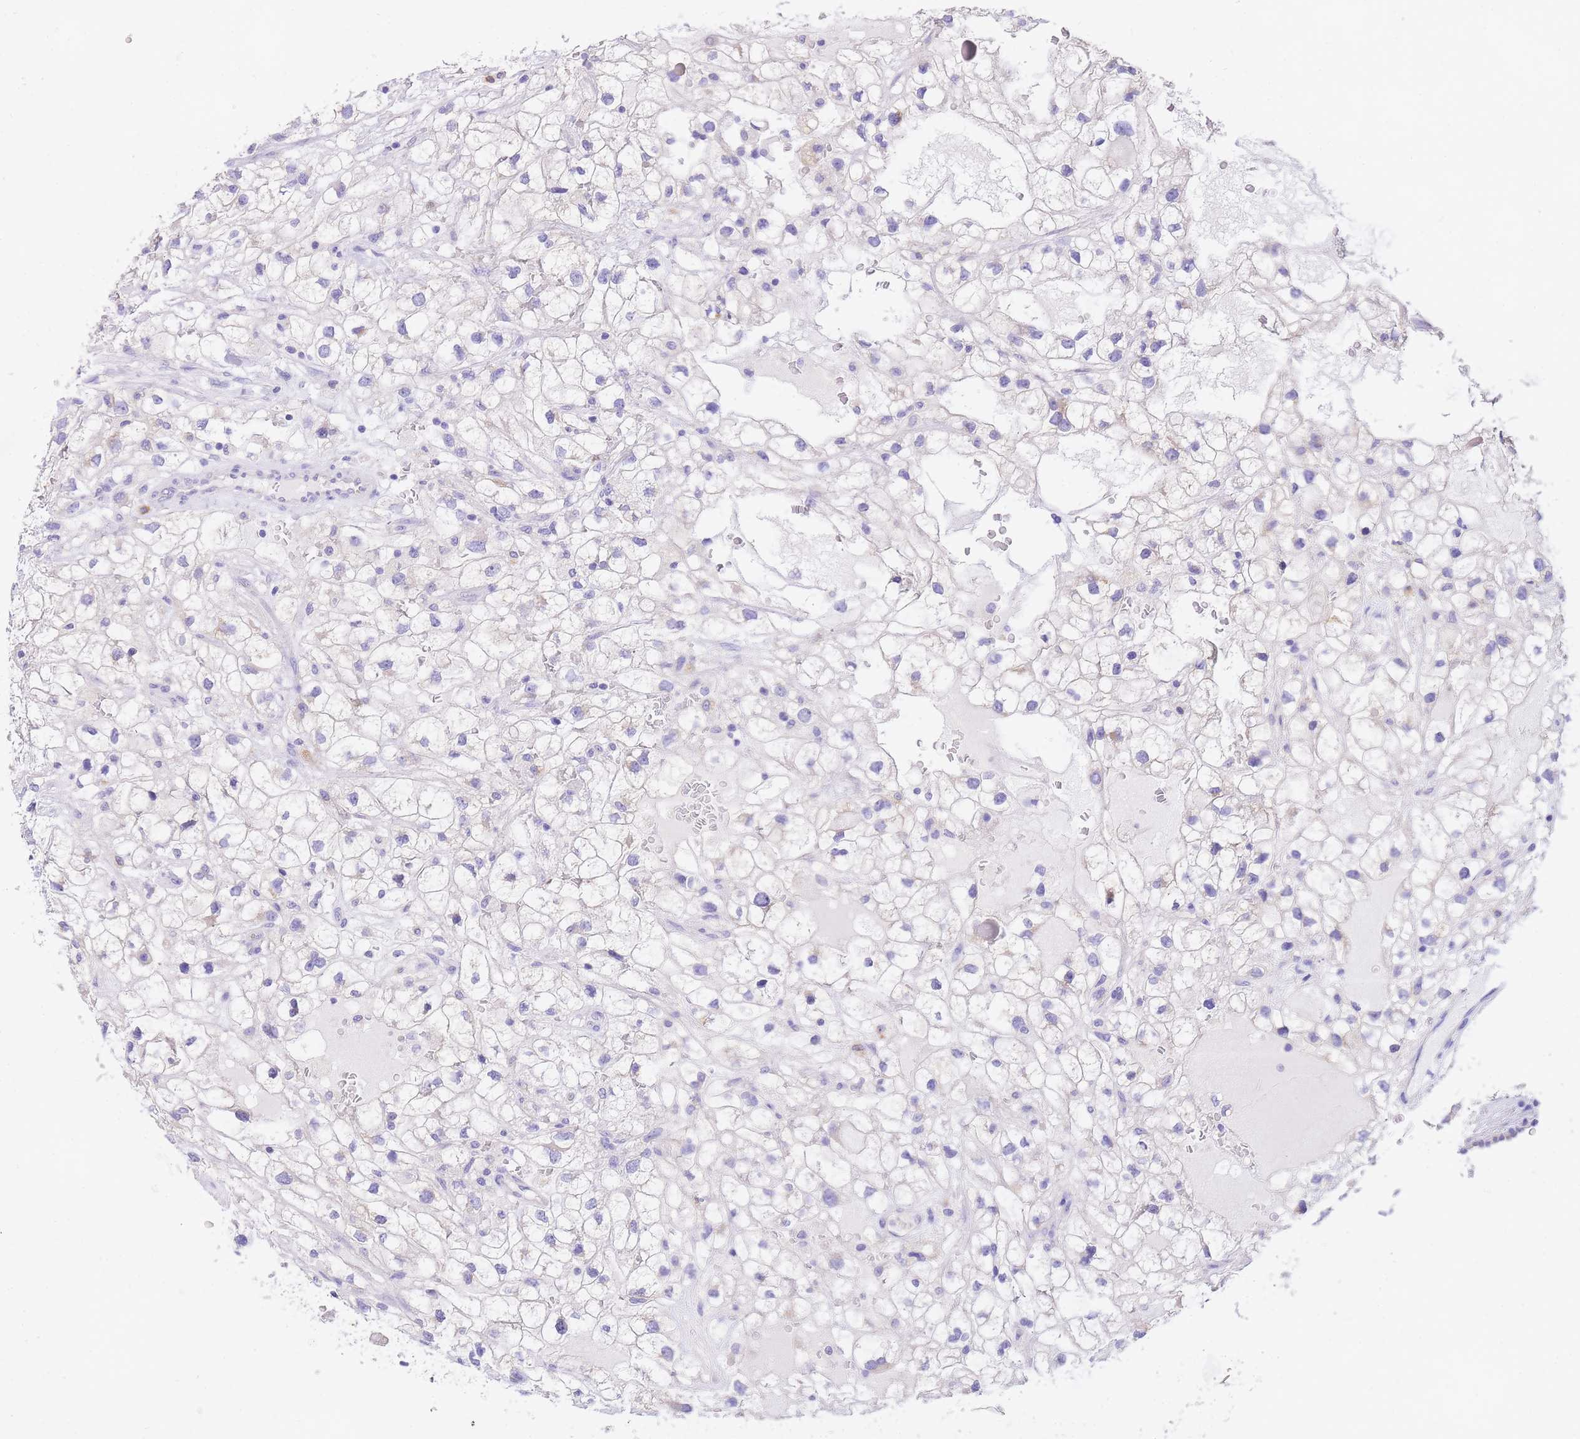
{"staining": {"intensity": "negative", "quantity": "none", "location": "none"}, "tissue": "renal cancer", "cell_type": "Tumor cells", "image_type": "cancer", "snomed": [{"axis": "morphology", "description": "Adenocarcinoma, NOS"}, {"axis": "topography", "description": "Kidney"}], "caption": "Renal adenocarcinoma was stained to show a protein in brown. There is no significant expression in tumor cells.", "gene": "EPN2", "patient": {"sex": "male", "age": 59}}